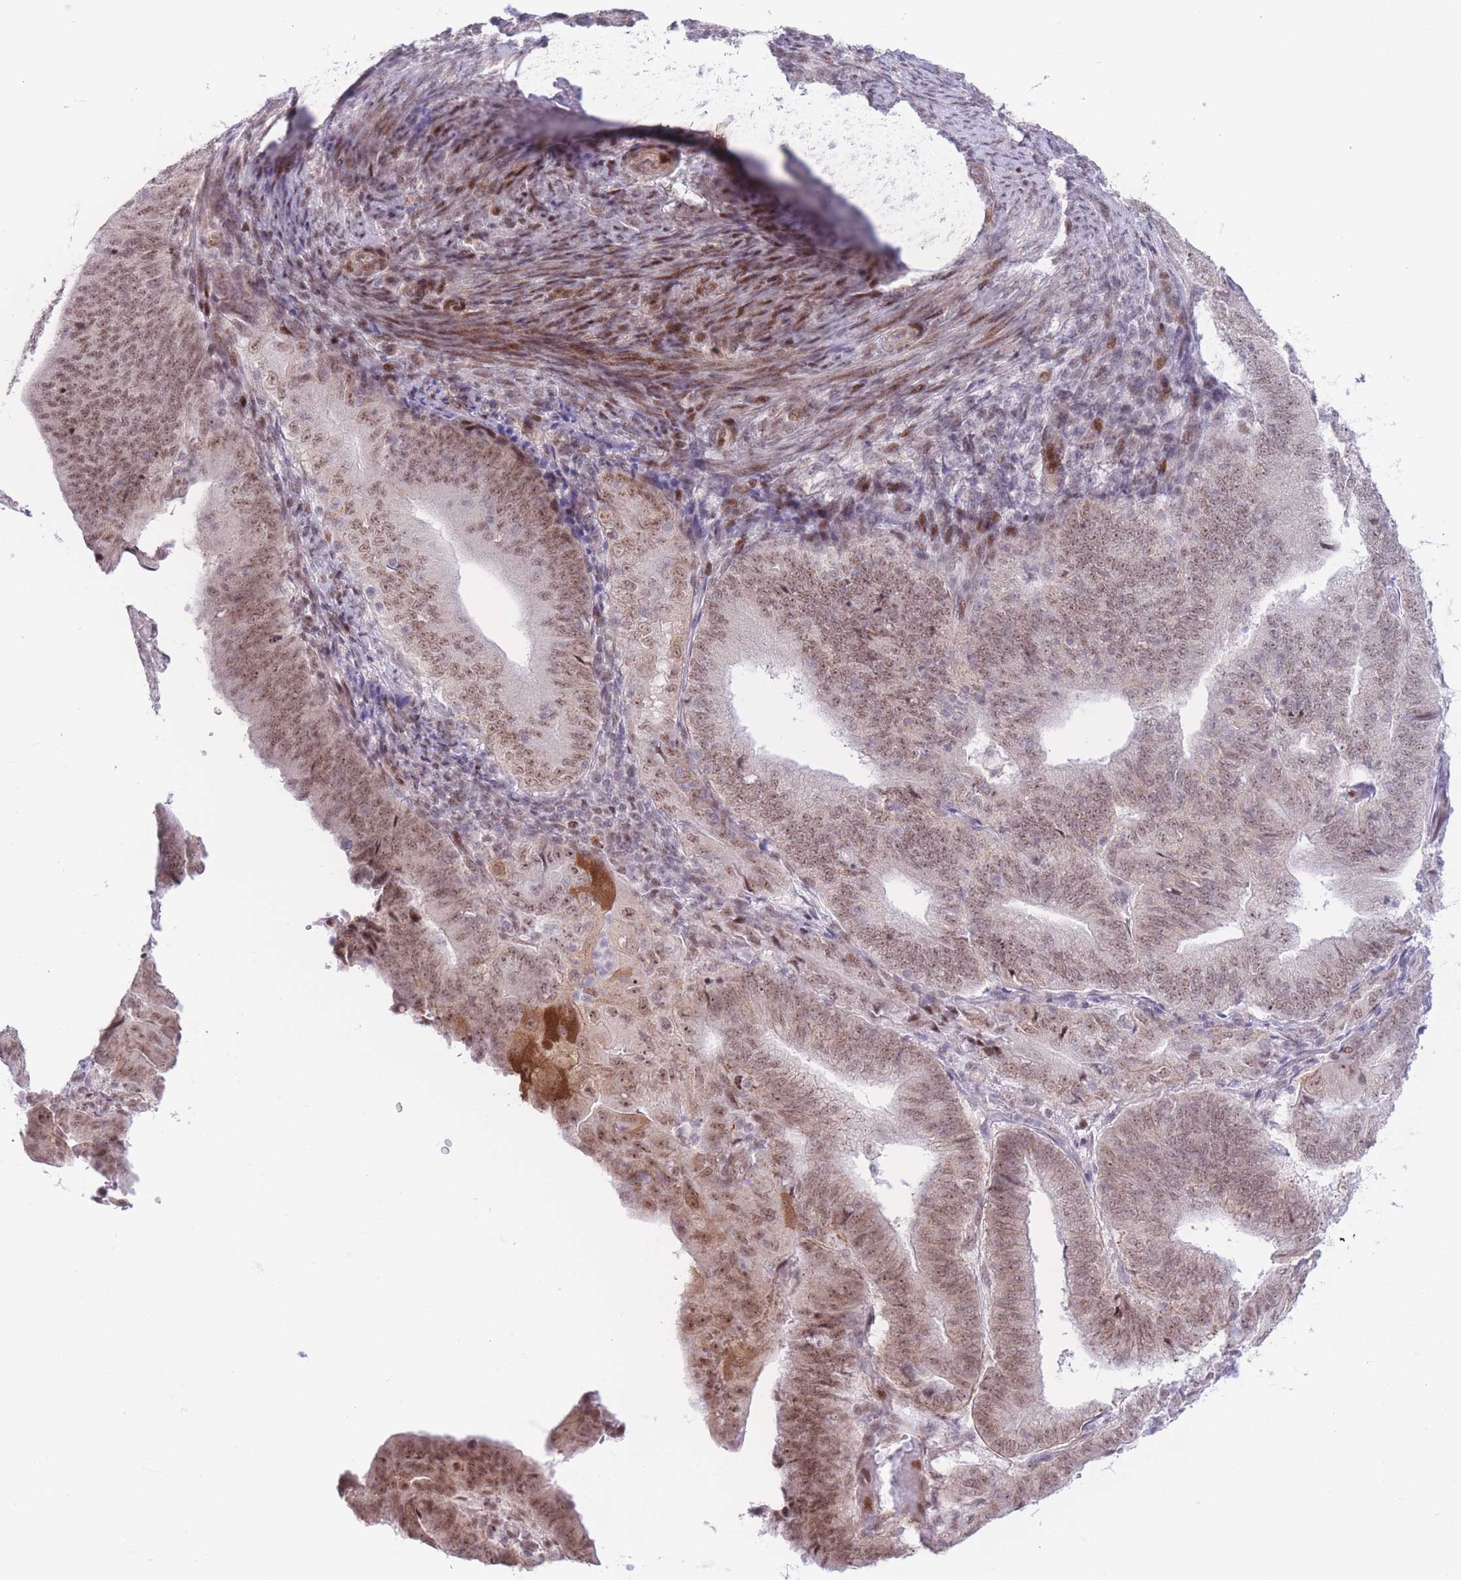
{"staining": {"intensity": "moderate", "quantity": ">75%", "location": "nuclear"}, "tissue": "endometrial cancer", "cell_type": "Tumor cells", "image_type": "cancer", "snomed": [{"axis": "morphology", "description": "Adenocarcinoma, NOS"}, {"axis": "topography", "description": "Endometrium"}], "caption": "High-power microscopy captured an immunohistochemistry (IHC) image of endometrial adenocarcinoma, revealing moderate nuclear staining in approximately >75% of tumor cells. (Stains: DAB (3,3'-diaminobenzidine) in brown, nuclei in blue, Microscopy: brightfield microscopy at high magnification).", "gene": "PCIF1", "patient": {"sex": "female", "age": 70}}